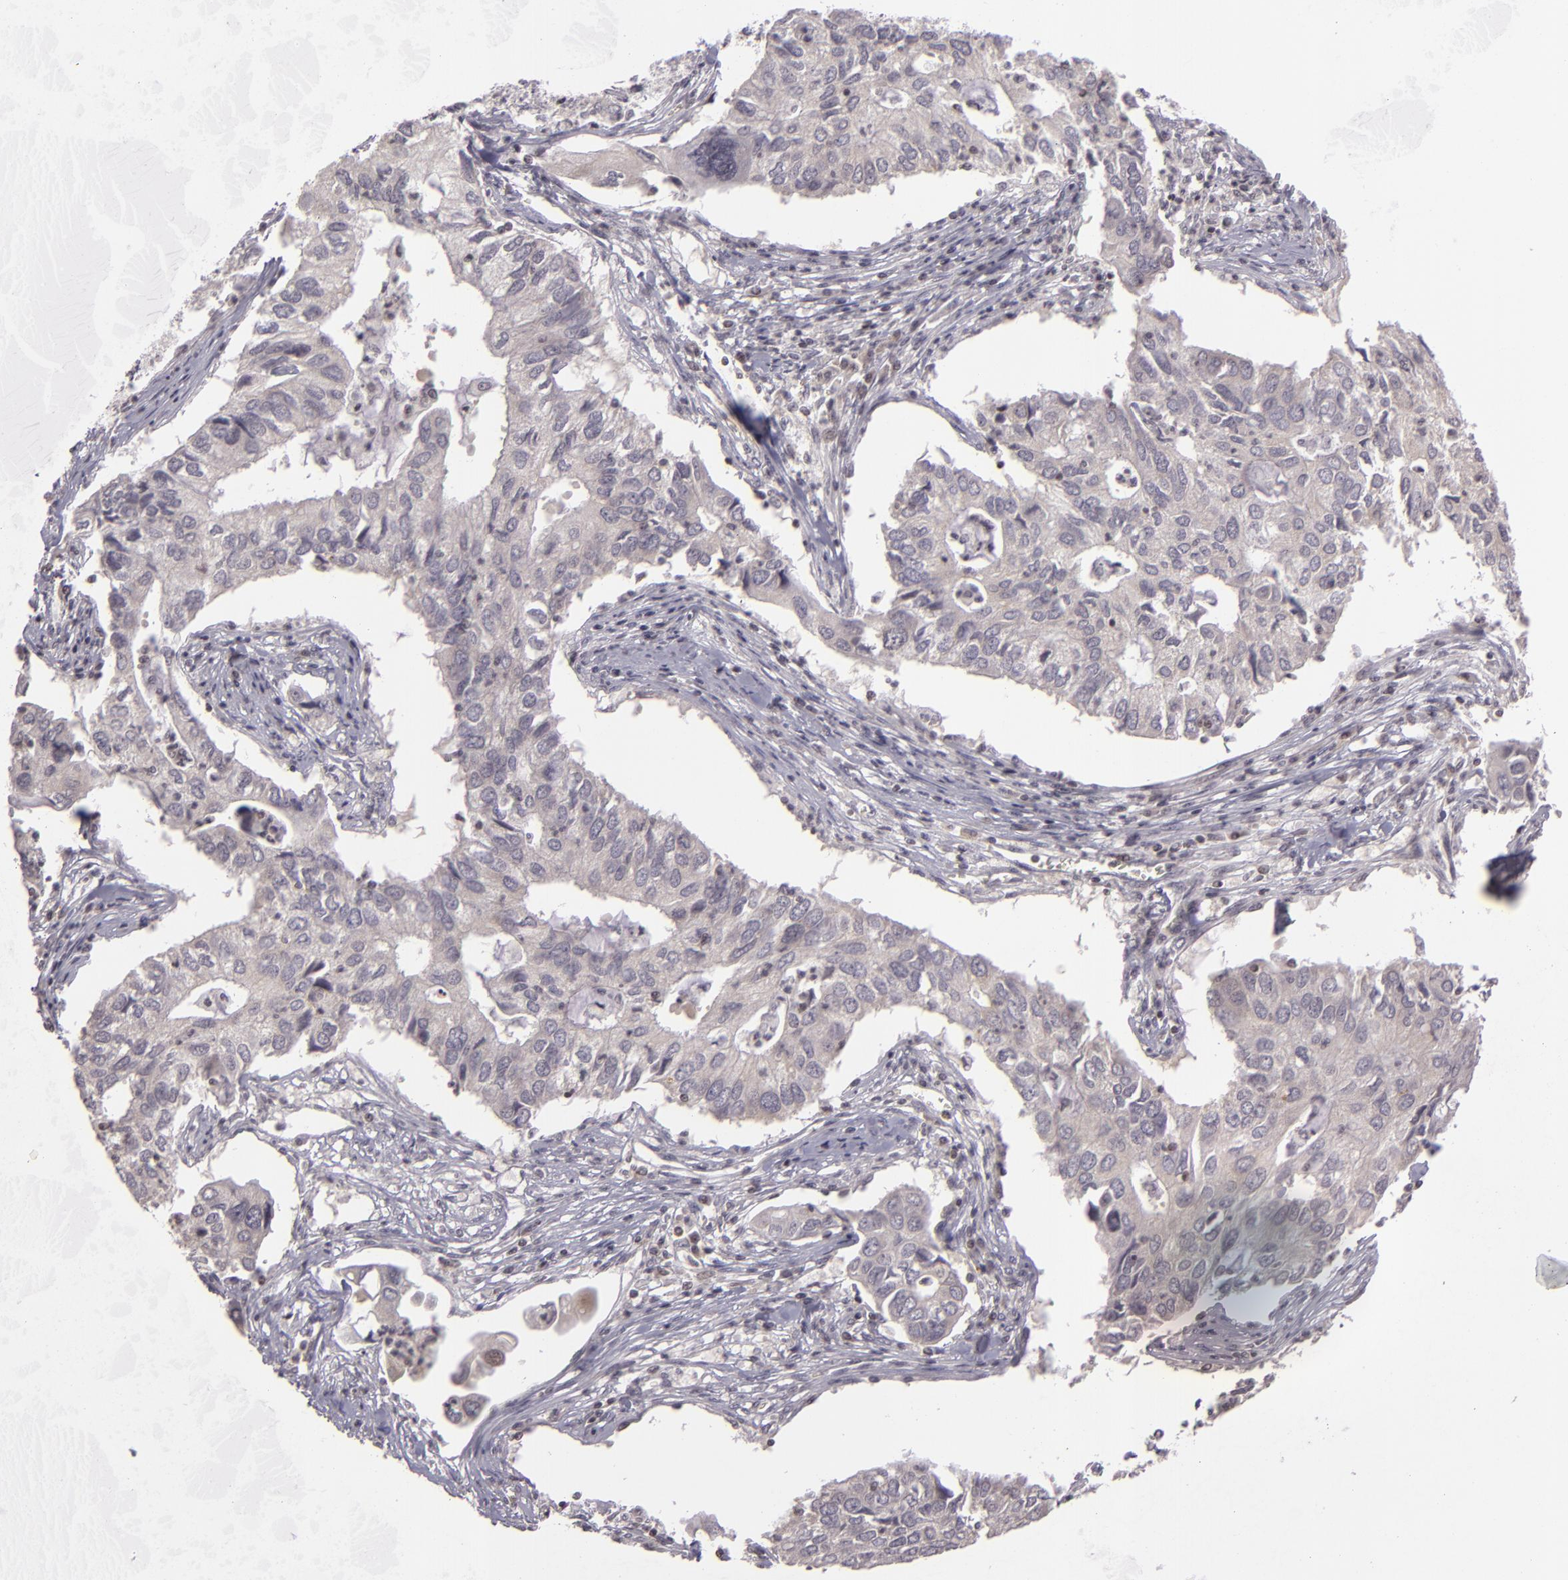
{"staining": {"intensity": "negative", "quantity": "none", "location": "none"}, "tissue": "lung cancer", "cell_type": "Tumor cells", "image_type": "cancer", "snomed": [{"axis": "morphology", "description": "Adenocarcinoma, NOS"}, {"axis": "topography", "description": "Lung"}], "caption": "IHC photomicrograph of human adenocarcinoma (lung) stained for a protein (brown), which reveals no expression in tumor cells.", "gene": "AKAP6", "patient": {"sex": "male", "age": 48}}